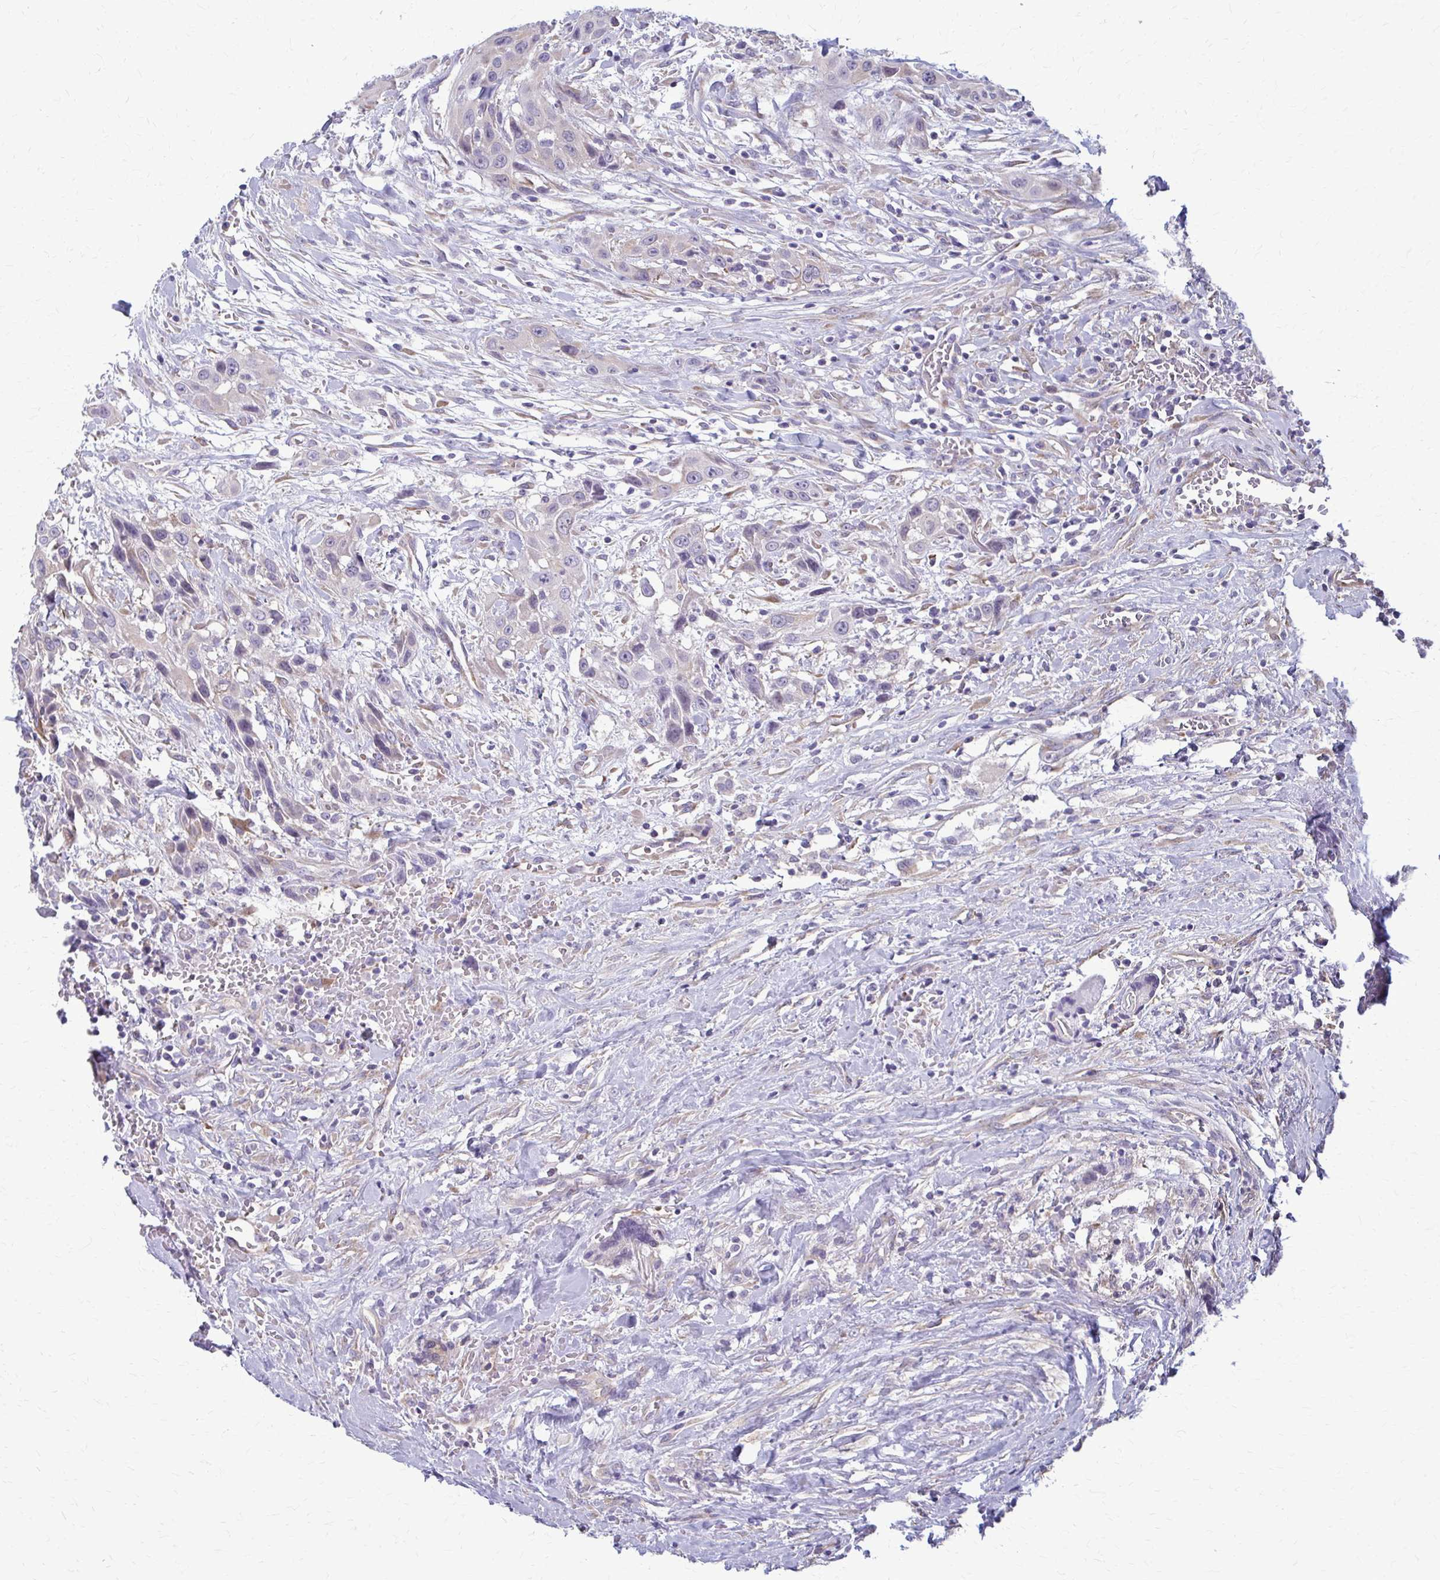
{"staining": {"intensity": "negative", "quantity": "none", "location": "none"}, "tissue": "head and neck cancer", "cell_type": "Tumor cells", "image_type": "cancer", "snomed": [{"axis": "morphology", "description": "Squamous cell carcinoma, NOS"}, {"axis": "topography", "description": "Head-Neck"}], "caption": "This is a photomicrograph of immunohistochemistry (IHC) staining of head and neck squamous cell carcinoma, which shows no positivity in tumor cells.", "gene": "DEPP1", "patient": {"sex": "male", "age": 81}}